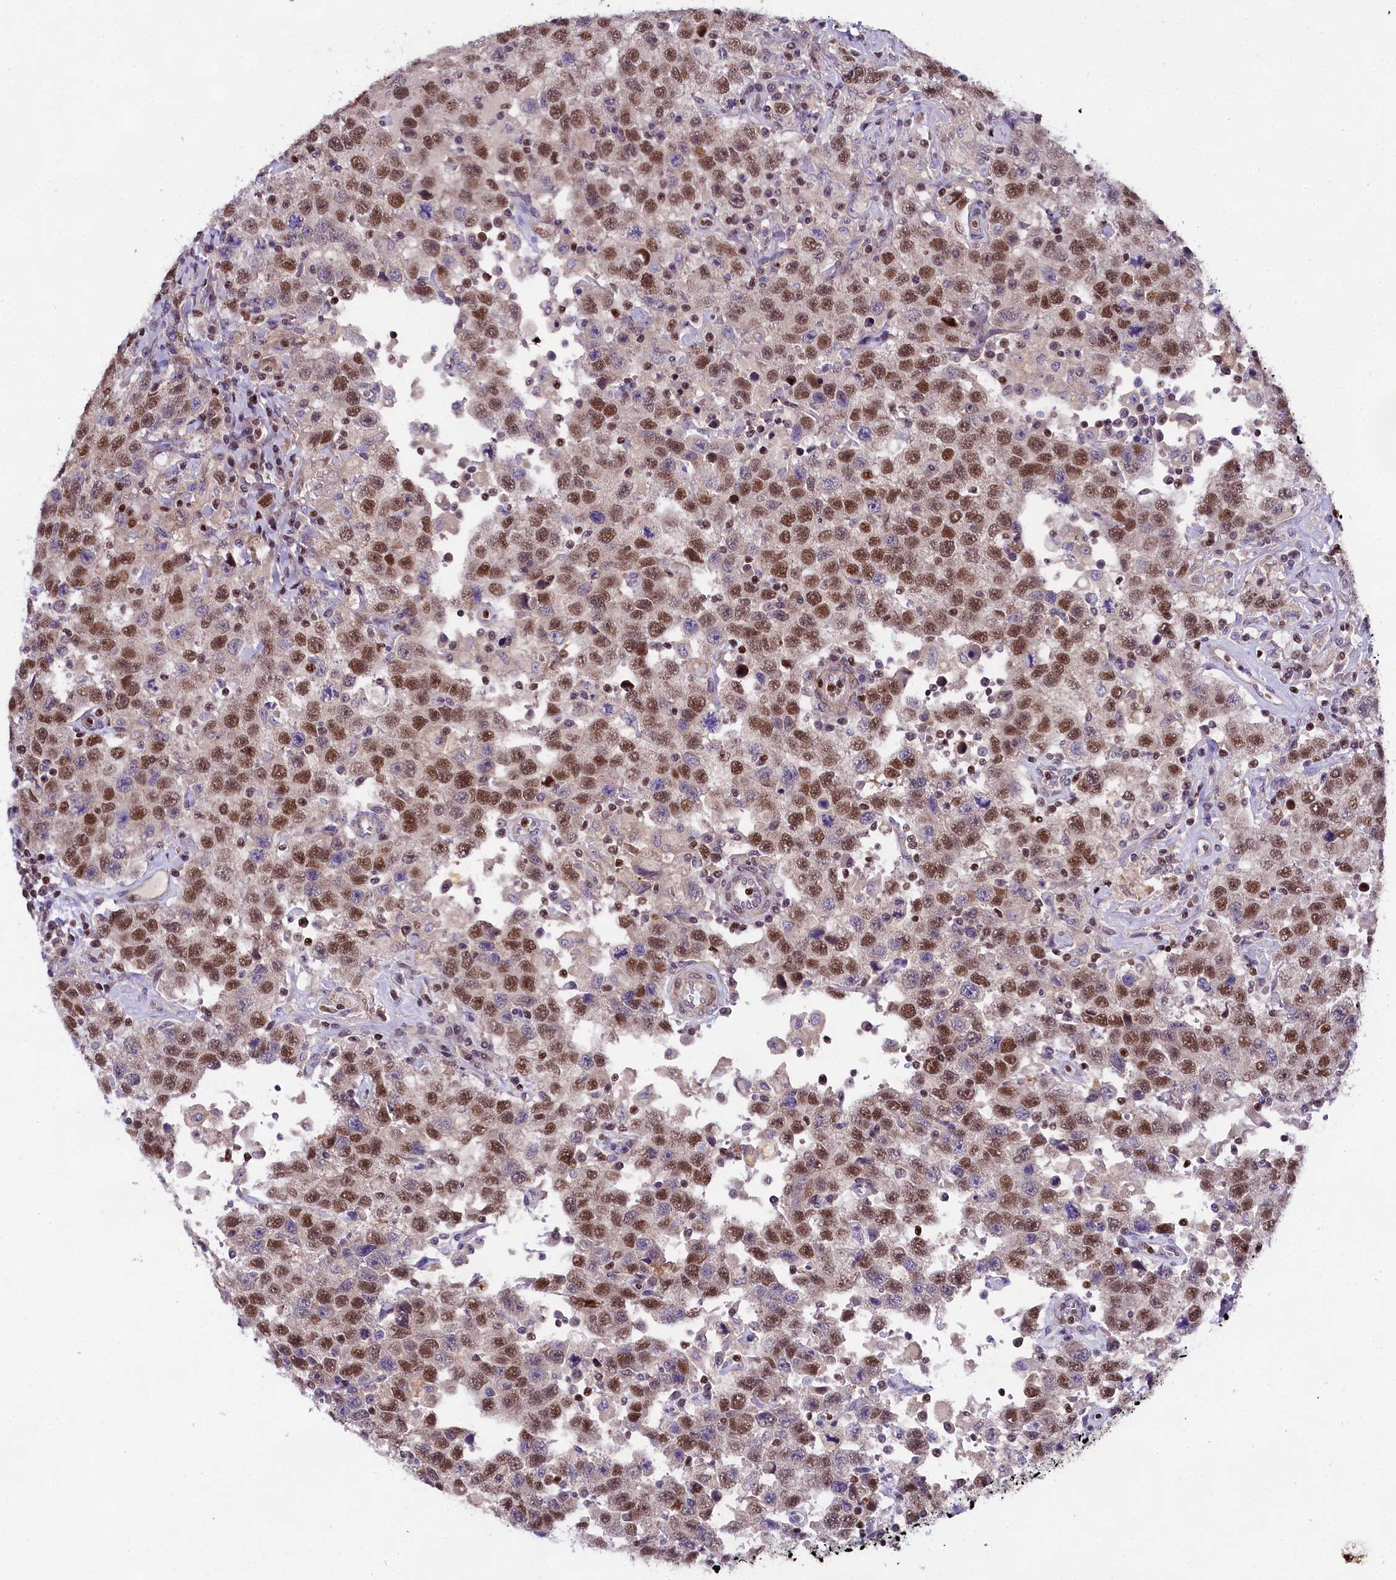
{"staining": {"intensity": "moderate", "quantity": ">75%", "location": "nuclear"}, "tissue": "testis cancer", "cell_type": "Tumor cells", "image_type": "cancer", "snomed": [{"axis": "morphology", "description": "Seminoma, NOS"}, {"axis": "topography", "description": "Testis"}], "caption": "This histopathology image exhibits immunohistochemistry (IHC) staining of seminoma (testis), with medium moderate nuclear staining in about >75% of tumor cells.", "gene": "SP4", "patient": {"sex": "male", "age": 41}}